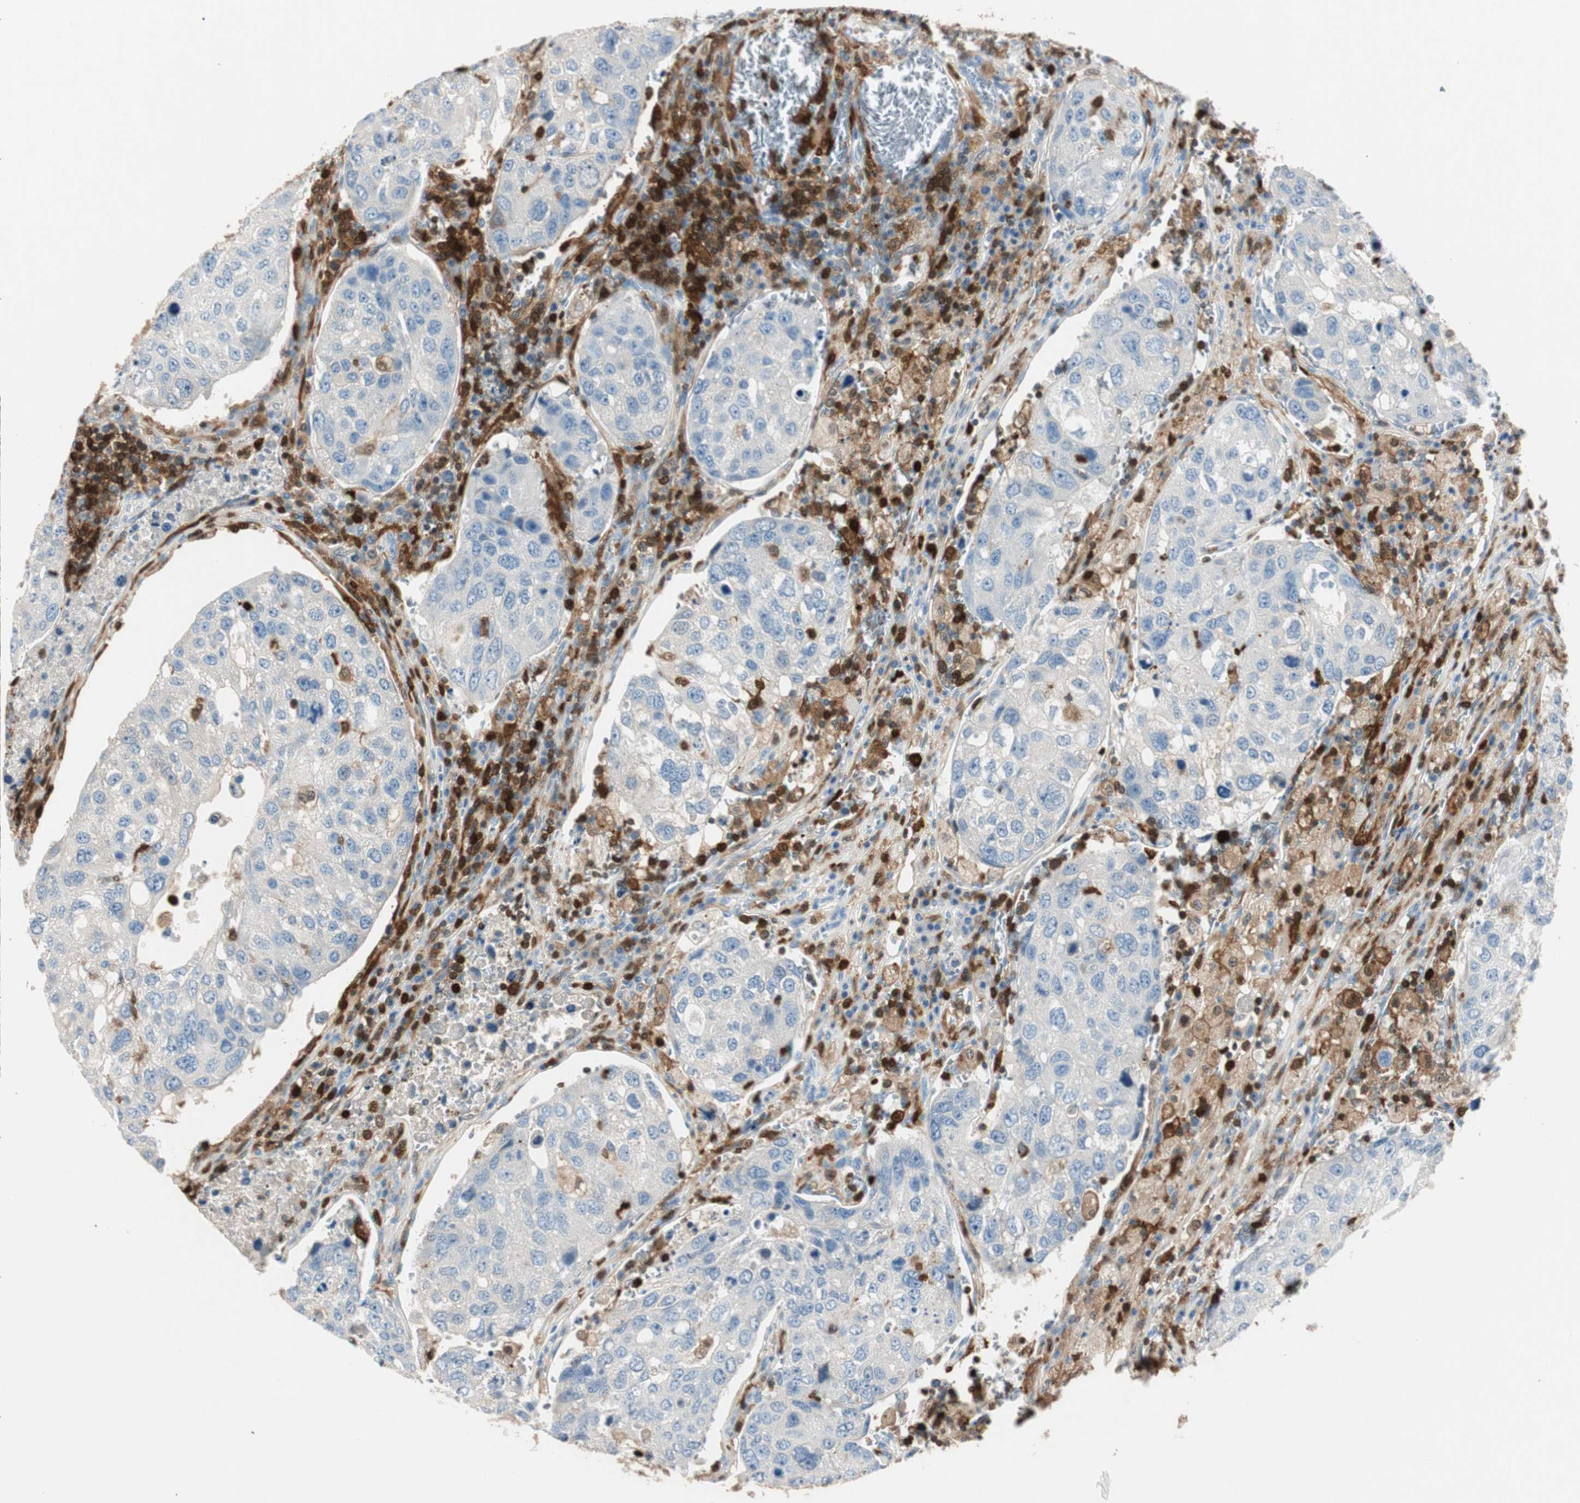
{"staining": {"intensity": "negative", "quantity": "none", "location": "none"}, "tissue": "urothelial cancer", "cell_type": "Tumor cells", "image_type": "cancer", "snomed": [{"axis": "morphology", "description": "Urothelial carcinoma, High grade"}, {"axis": "topography", "description": "Lymph node"}, {"axis": "topography", "description": "Urinary bladder"}], "caption": "Tumor cells are negative for protein expression in human high-grade urothelial carcinoma. (DAB immunohistochemistry (IHC), high magnification).", "gene": "COTL1", "patient": {"sex": "male", "age": 51}}